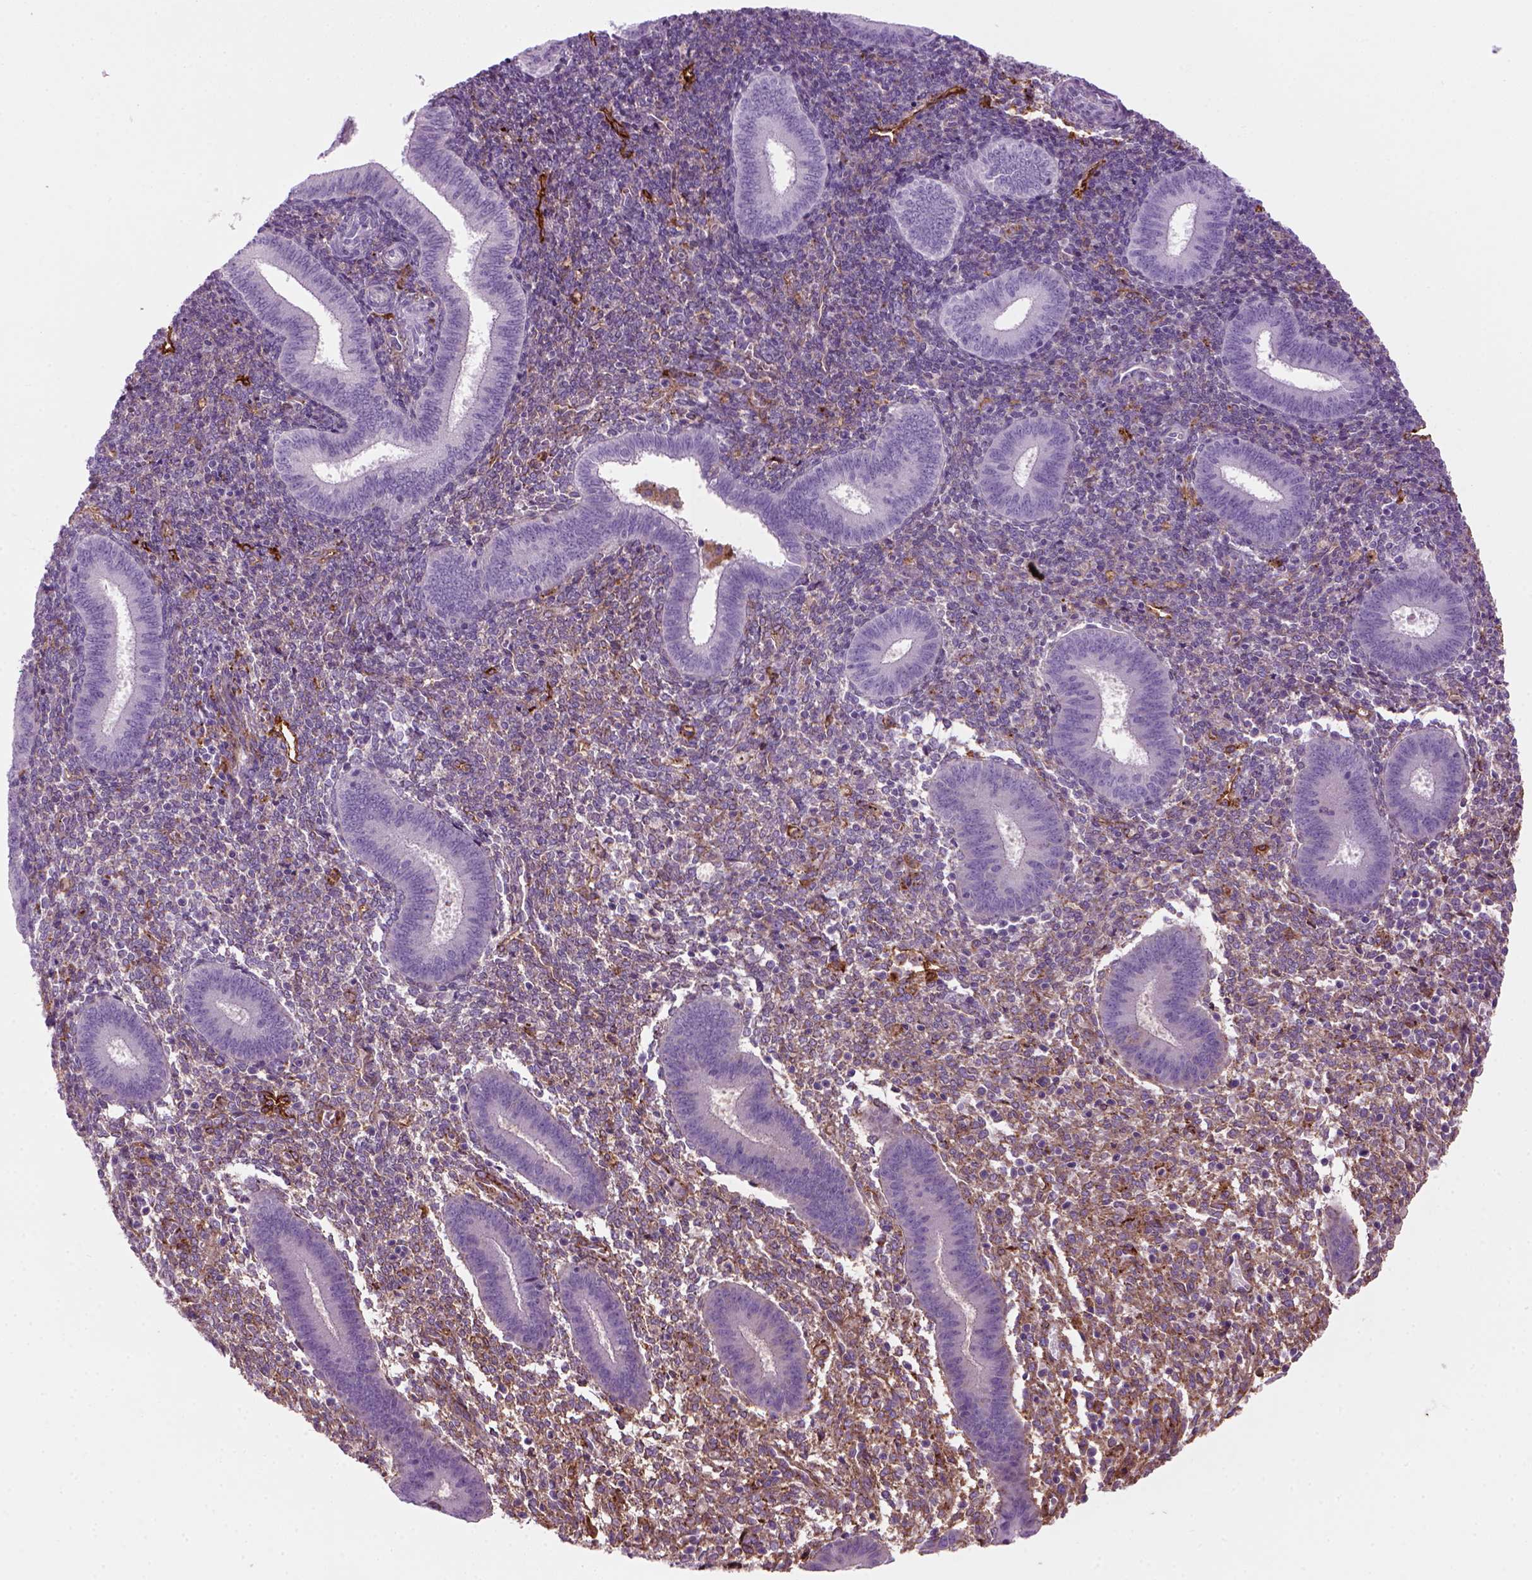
{"staining": {"intensity": "moderate", "quantity": ">75%", "location": "cytoplasmic/membranous"}, "tissue": "endometrium", "cell_type": "Cells in endometrial stroma", "image_type": "normal", "snomed": [{"axis": "morphology", "description": "Normal tissue, NOS"}, {"axis": "topography", "description": "Endometrium"}], "caption": "The histopathology image shows a brown stain indicating the presence of a protein in the cytoplasmic/membranous of cells in endometrial stroma in endometrium. The staining was performed using DAB to visualize the protein expression in brown, while the nuclei were stained in blue with hematoxylin (Magnification: 20x).", "gene": "MARCKS", "patient": {"sex": "female", "age": 25}}